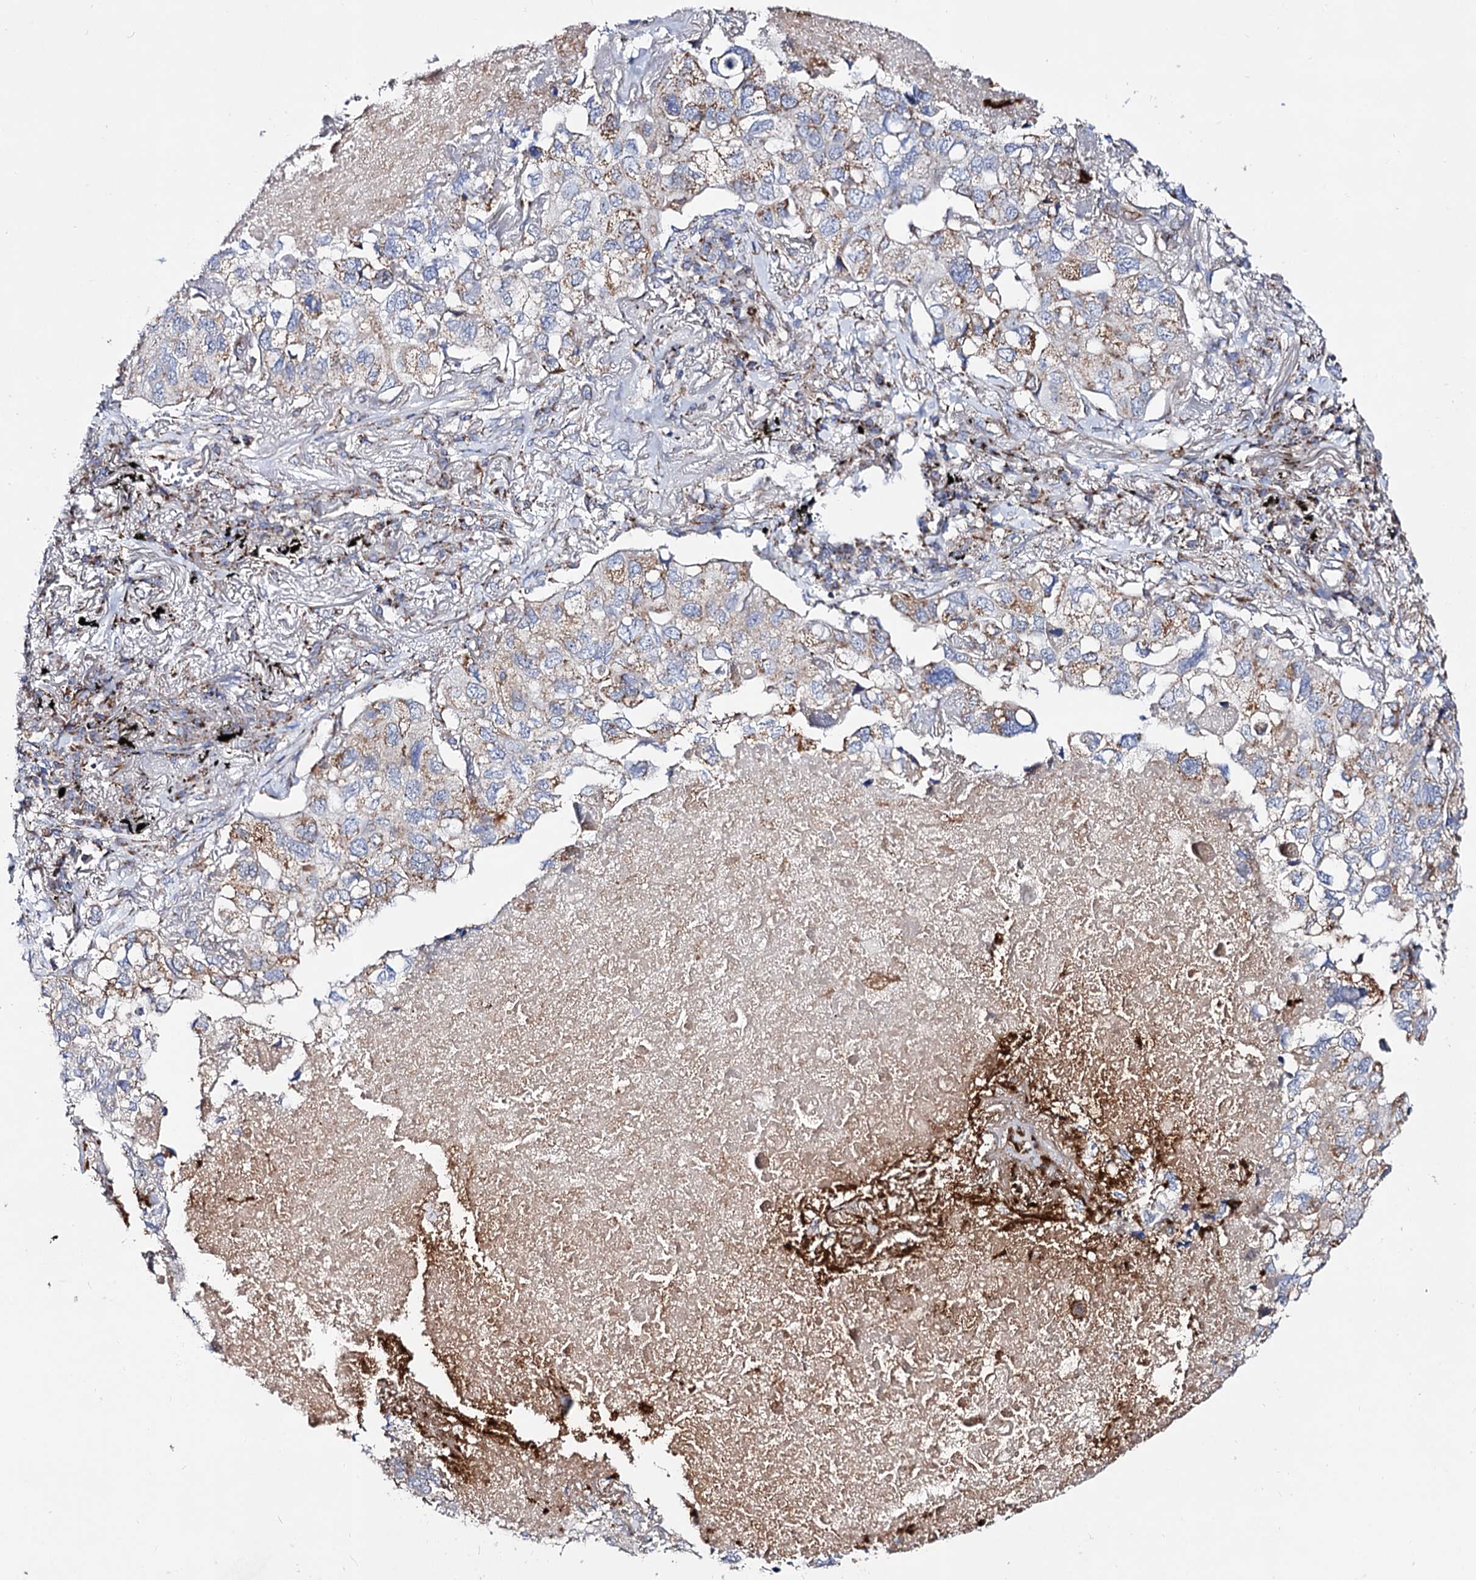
{"staining": {"intensity": "weak", "quantity": "<25%", "location": "cytoplasmic/membranous"}, "tissue": "lung cancer", "cell_type": "Tumor cells", "image_type": "cancer", "snomed": [{"axis": "morphology", "description": "Adenocarcinoma, NOS"}, {"axis": "topography", "description": "Lung"}], "caption": "Lung cancer (adenocarcinoma) was stained to show a protein in brown. There is no significant expression in tumor cells.", "gene": "ACAD9", "patient": {"sex": "male", "age": 65}}